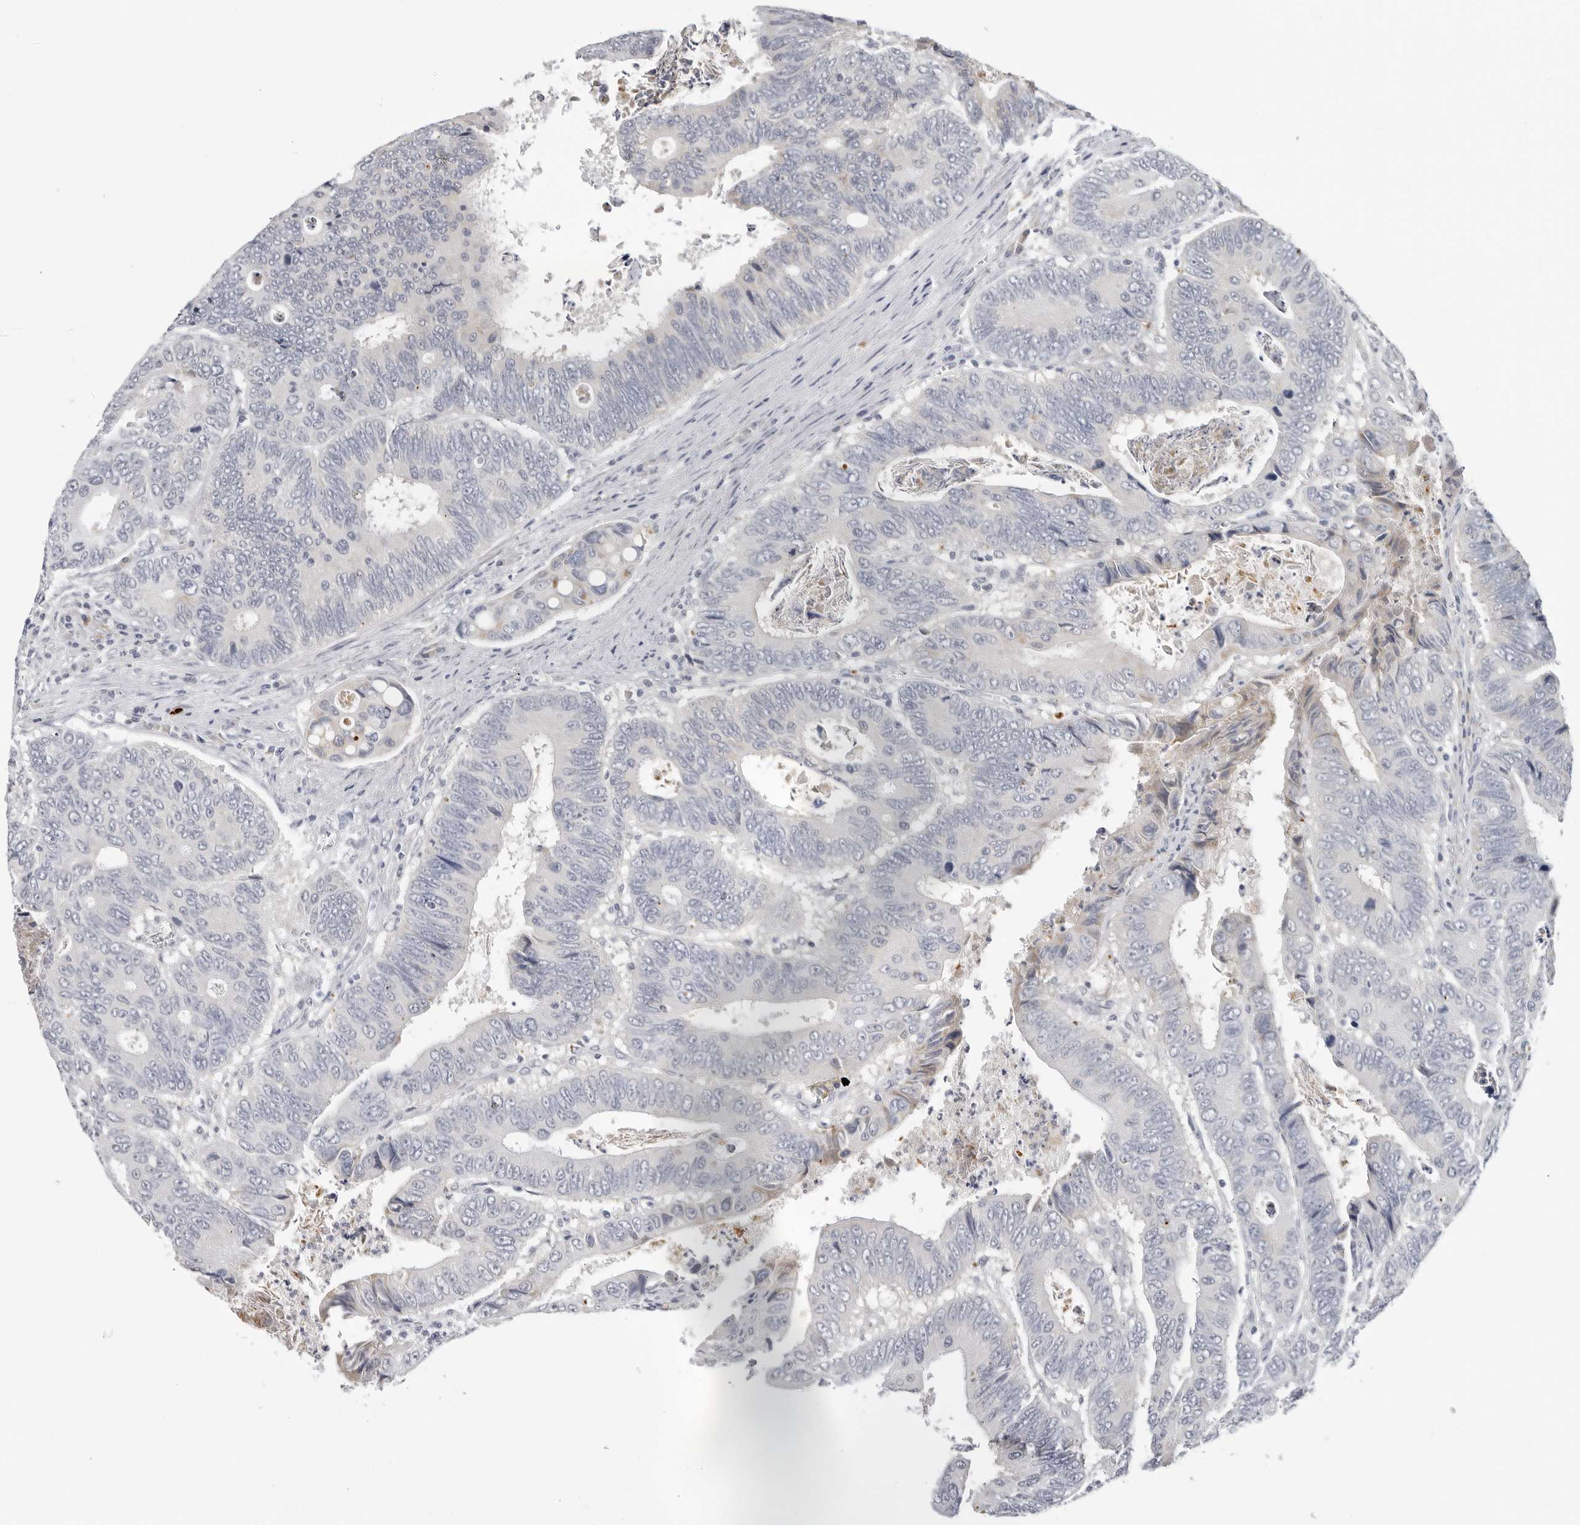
{"staining": {"intensity": "negative", "quantity": "none", "location": "none"}, "tissue": "colorectal cancer", "cell_type": "Tumor cells", "image_type": "cancer", "snomed": [{"axis": "morphology", "description": "Adenocarcinoma, NOS"}, {"axis": "topography", "description": "Colon"}], "caption": "Human colorectal cancer stained for a protein using immunohistochemistry (IHC) shows no staining in tumor cells.", "gene": "ZNF502", "patient": {"sex": "male", "age": 72}}